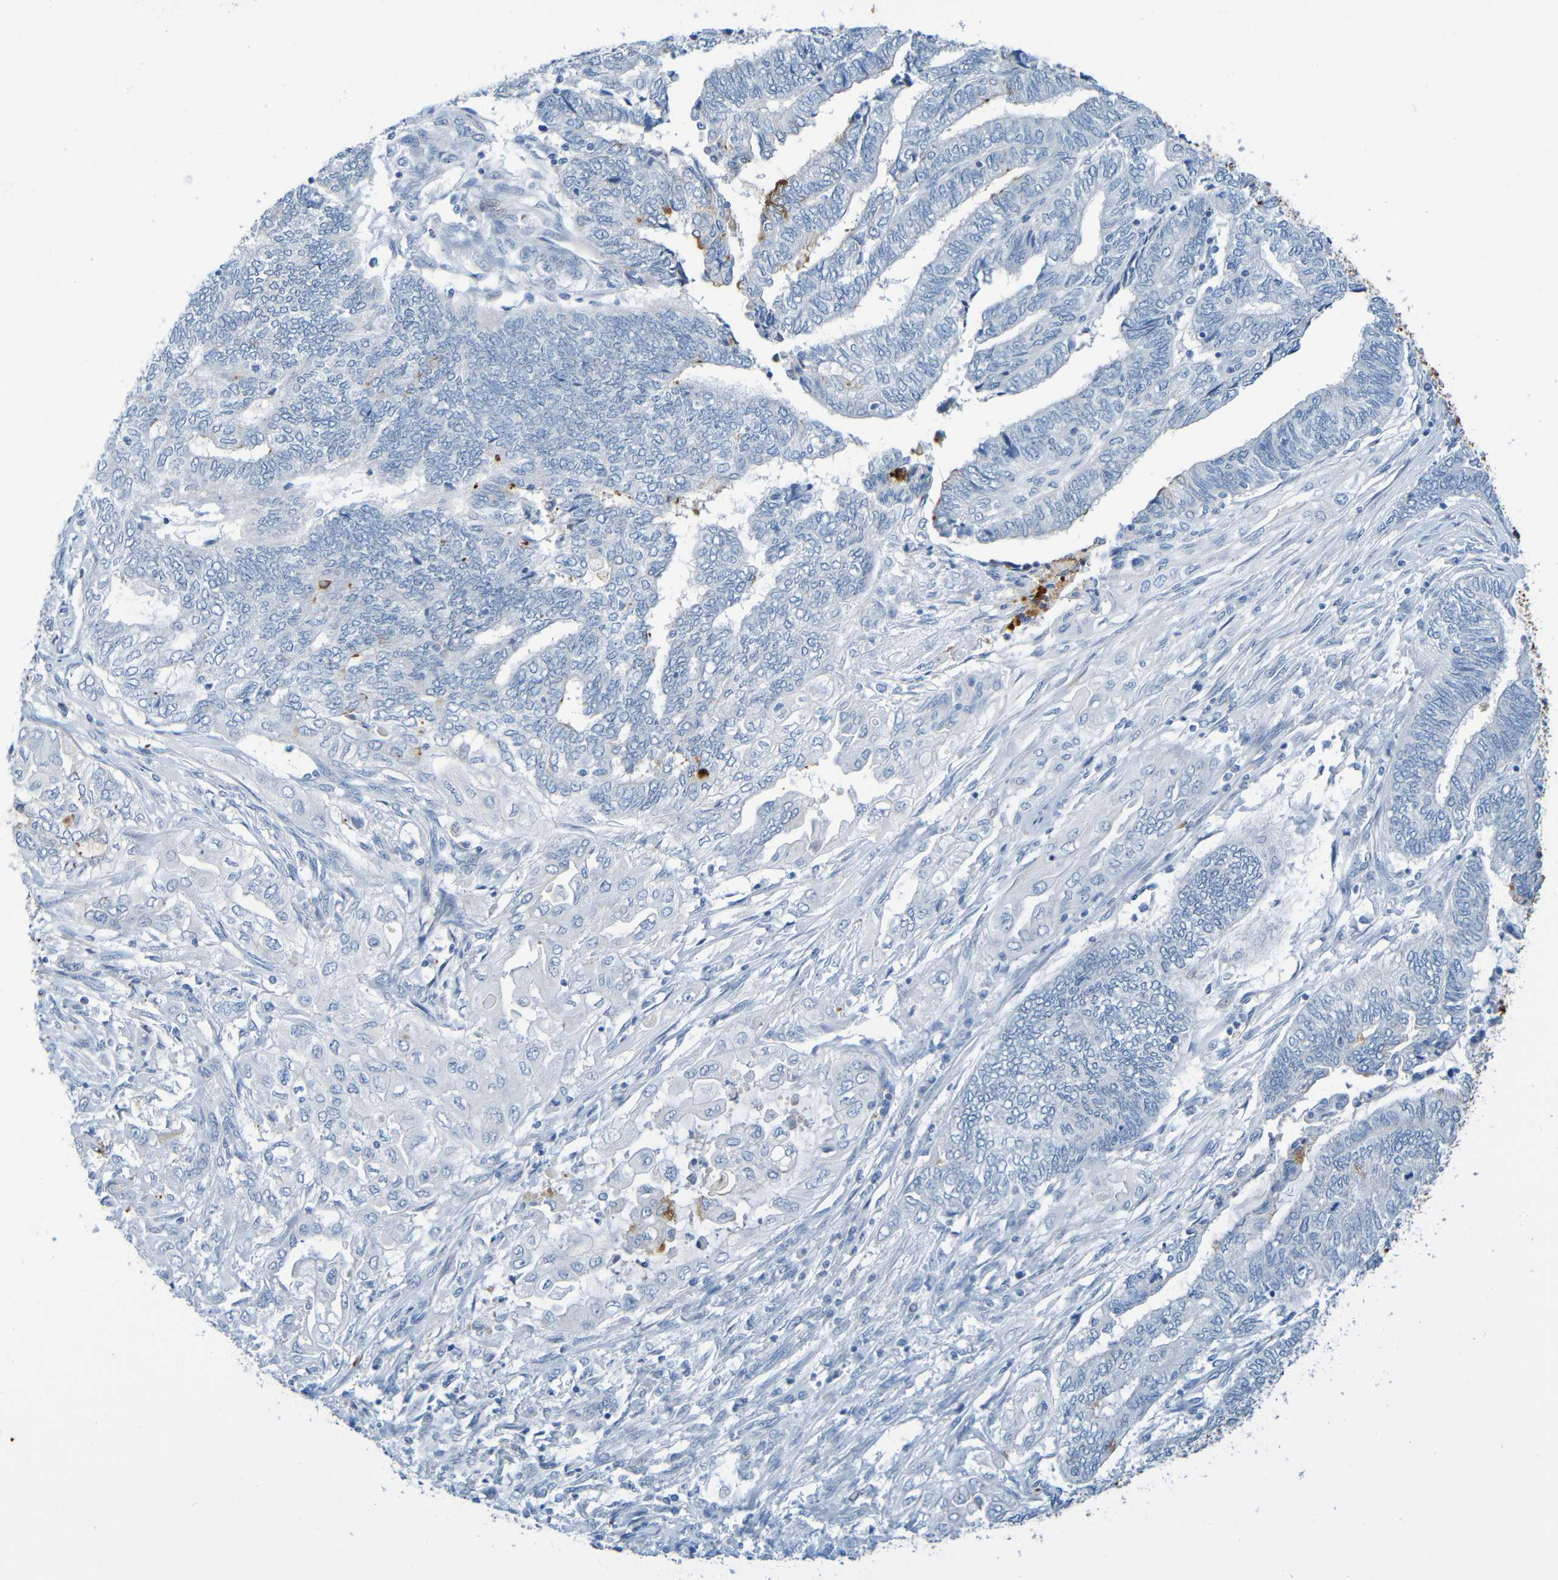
{"staining": {"intensity": "strong", "quantity": "<25%", "location": "cytoplasmic/membranous"}, "tissue": "endometrial cancer", "cell_type": "Tumor cells", "image_type": "cancer", "snomed": [{"axis": "morphology", "description": "Adenocarcinoma, NOS"}, {"axis": "topography", "description": "Uterus"}, {"axis": "topography", "description": "Endometrium"}], "caption": "Immunohistochemistry staining of endometrial adenocarcinoma, which demonstrates medium levels of strong cytoplasmic/membranous positivity in approximately <25% of tumor cells indicating strong cytoplasmic/membranous protein expression. The staining was performed using DAB (brown) for protein detection and nuclei were counterstained in hematoxylin (blue).", "gene": "IL10", "patient": {"sex": "female", "age": 70}}